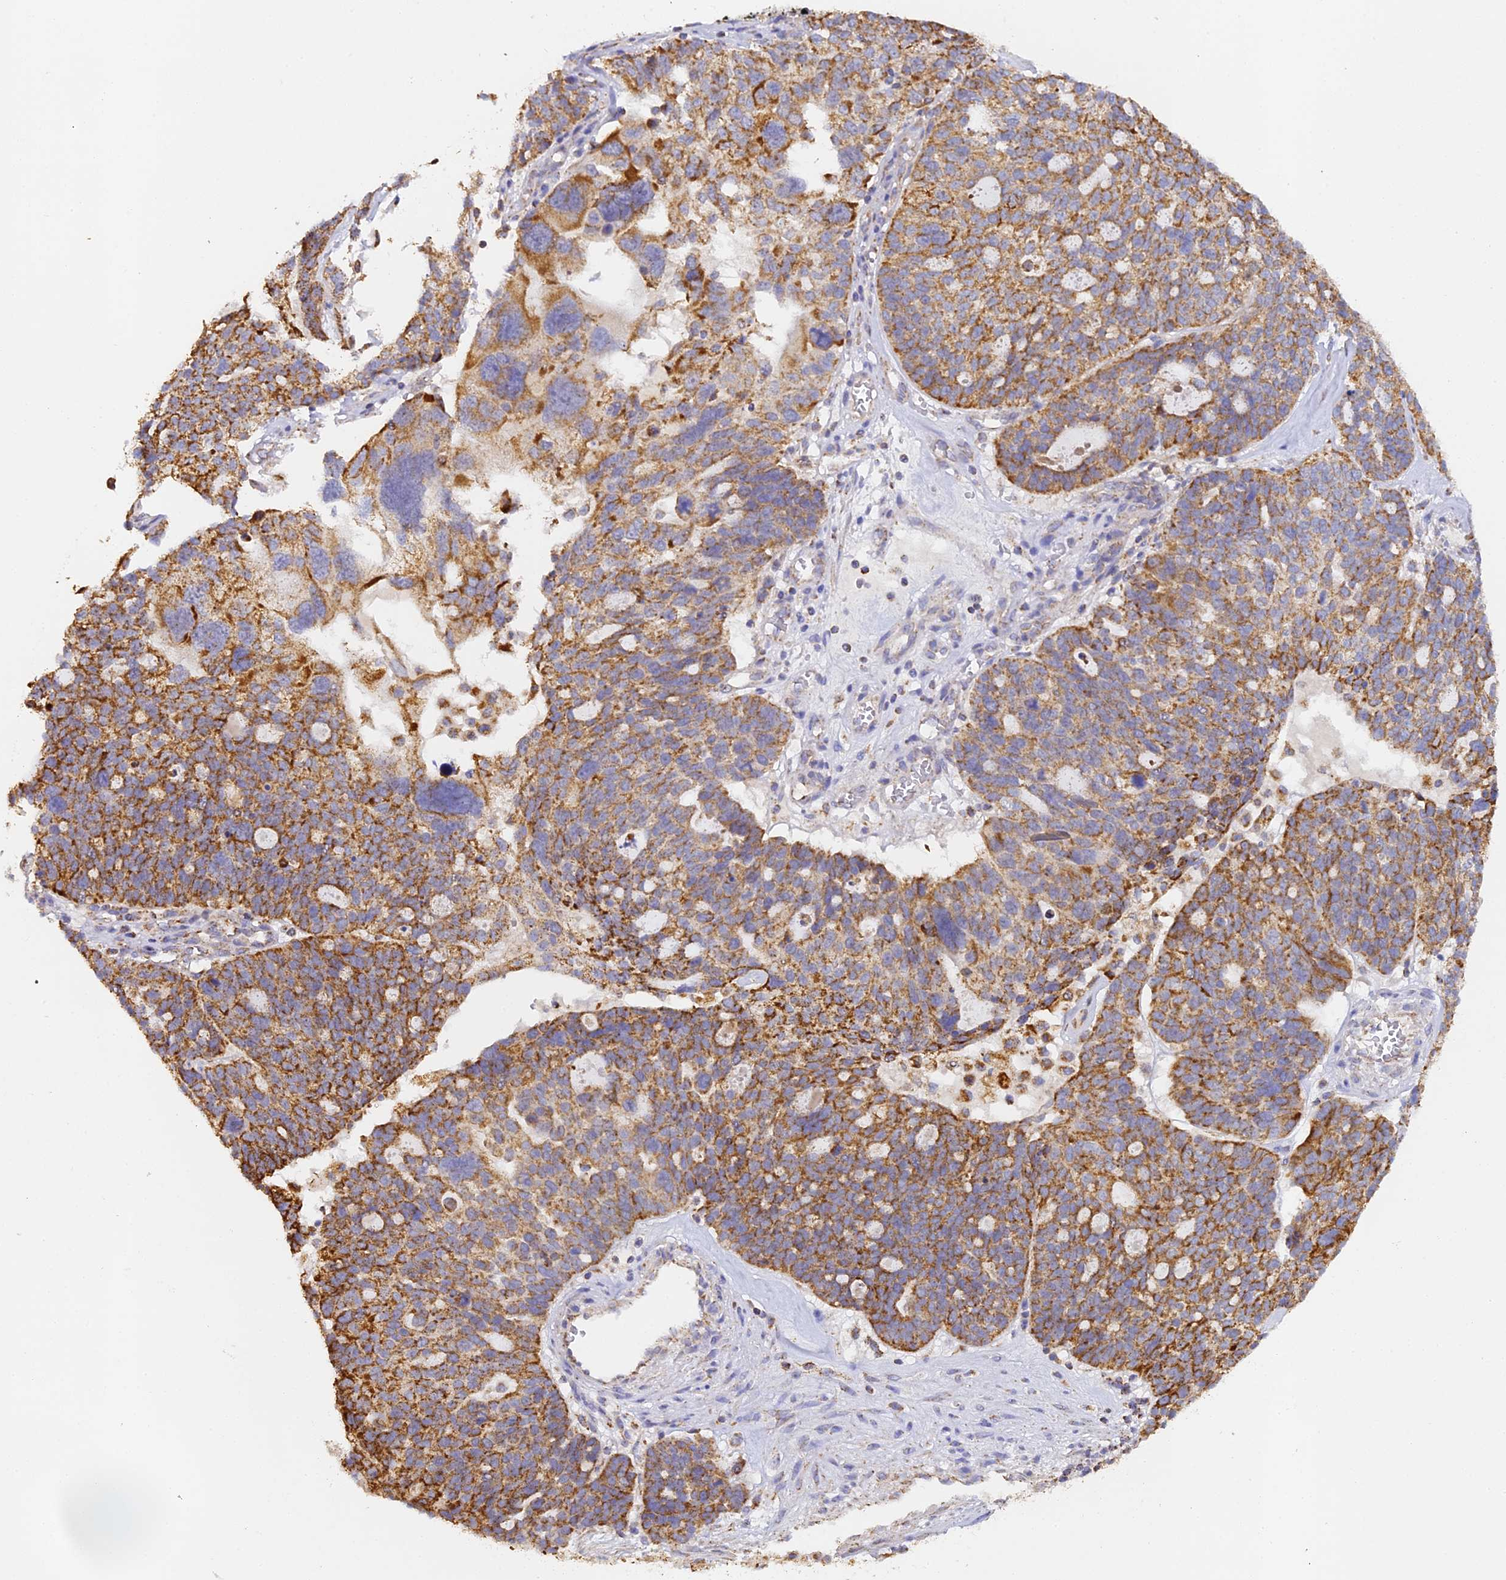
{"staining": {"intensity": "moderate", "quantity": ">75%", "location": "cytoplasmic/membranous"}, "tissue": "ovarian cancer", "cell_type": "Tumor cells", "image_type": "cancer", "snomed": [{"axis": "morphology", "description": "Cystadenocarcinoma, serous, NOS"}, {"axis": "topography", "description": "Ovary"}], "caption": "Immunohistochemistry (DAB) staining of human ovarian cancer reveals moderate cytoplasmic/membranous protein expression in about >75% of tumor cells.", "gene": "DONSON", "patient": {"sex": "female", "age": 59}}